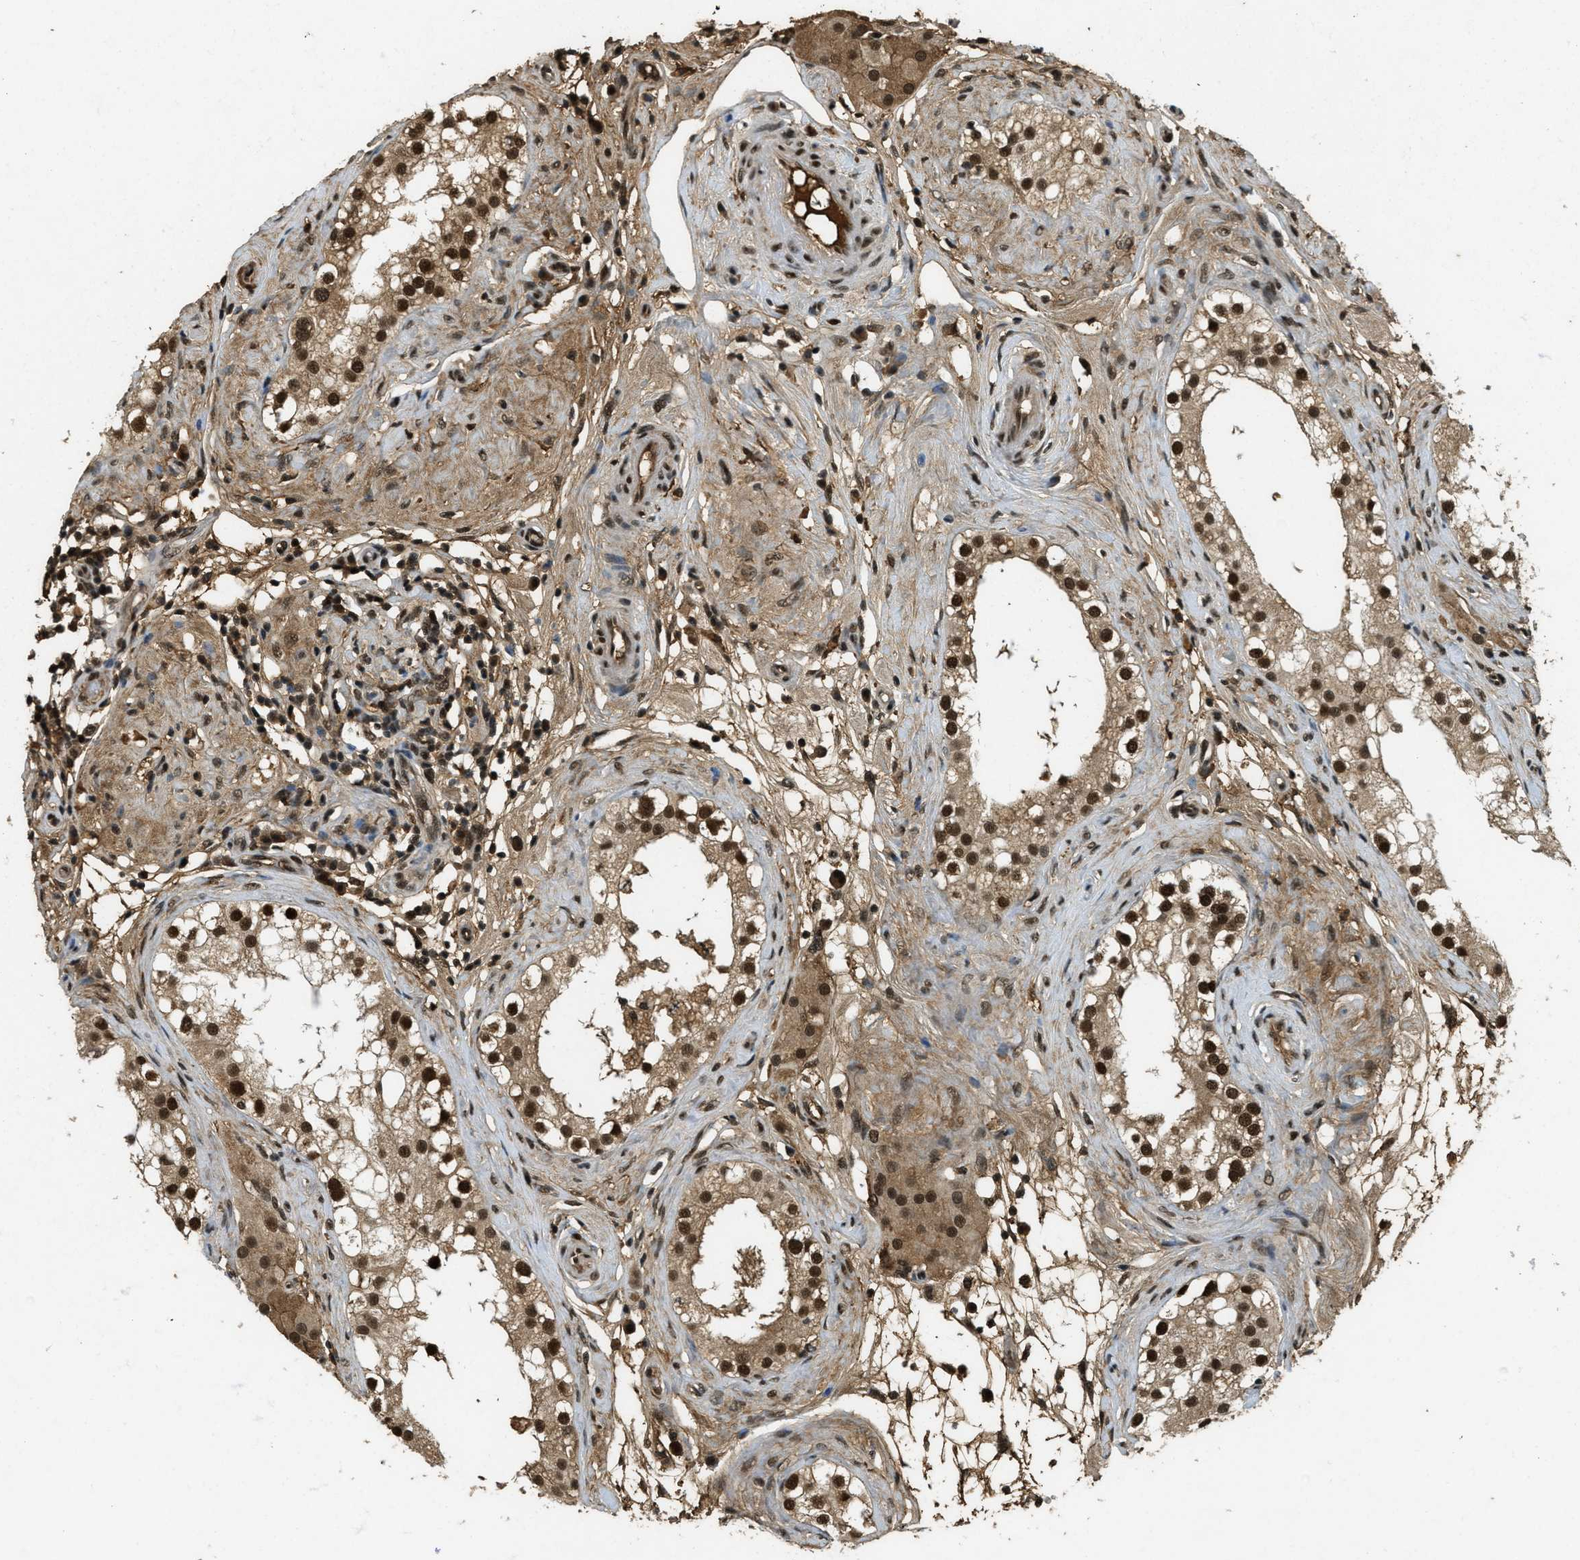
{"staining": {"intensity": "strong", "quantity": ">75%", "location": "cytoplasmic/membranous,nuclear"}, "tissue": "epididymis", "cell_type": "Glandular cells", "image_type": "normal", "snomed": [{"axis": "morphology", "description": "Normal tissue, NOS"}, {"axis": "morphology", "description": "Inflammation, NOS"}, {"axis": "topography", "description": "Epididymis"}], "caption": "Protein expression analysis of benign epididymis shows strong cytoplasmic/membranous,nuclear positivity in about >75% of glandular cells.", "gene": "ZNF148", "patient": {"sex": "male", "age": 84}}